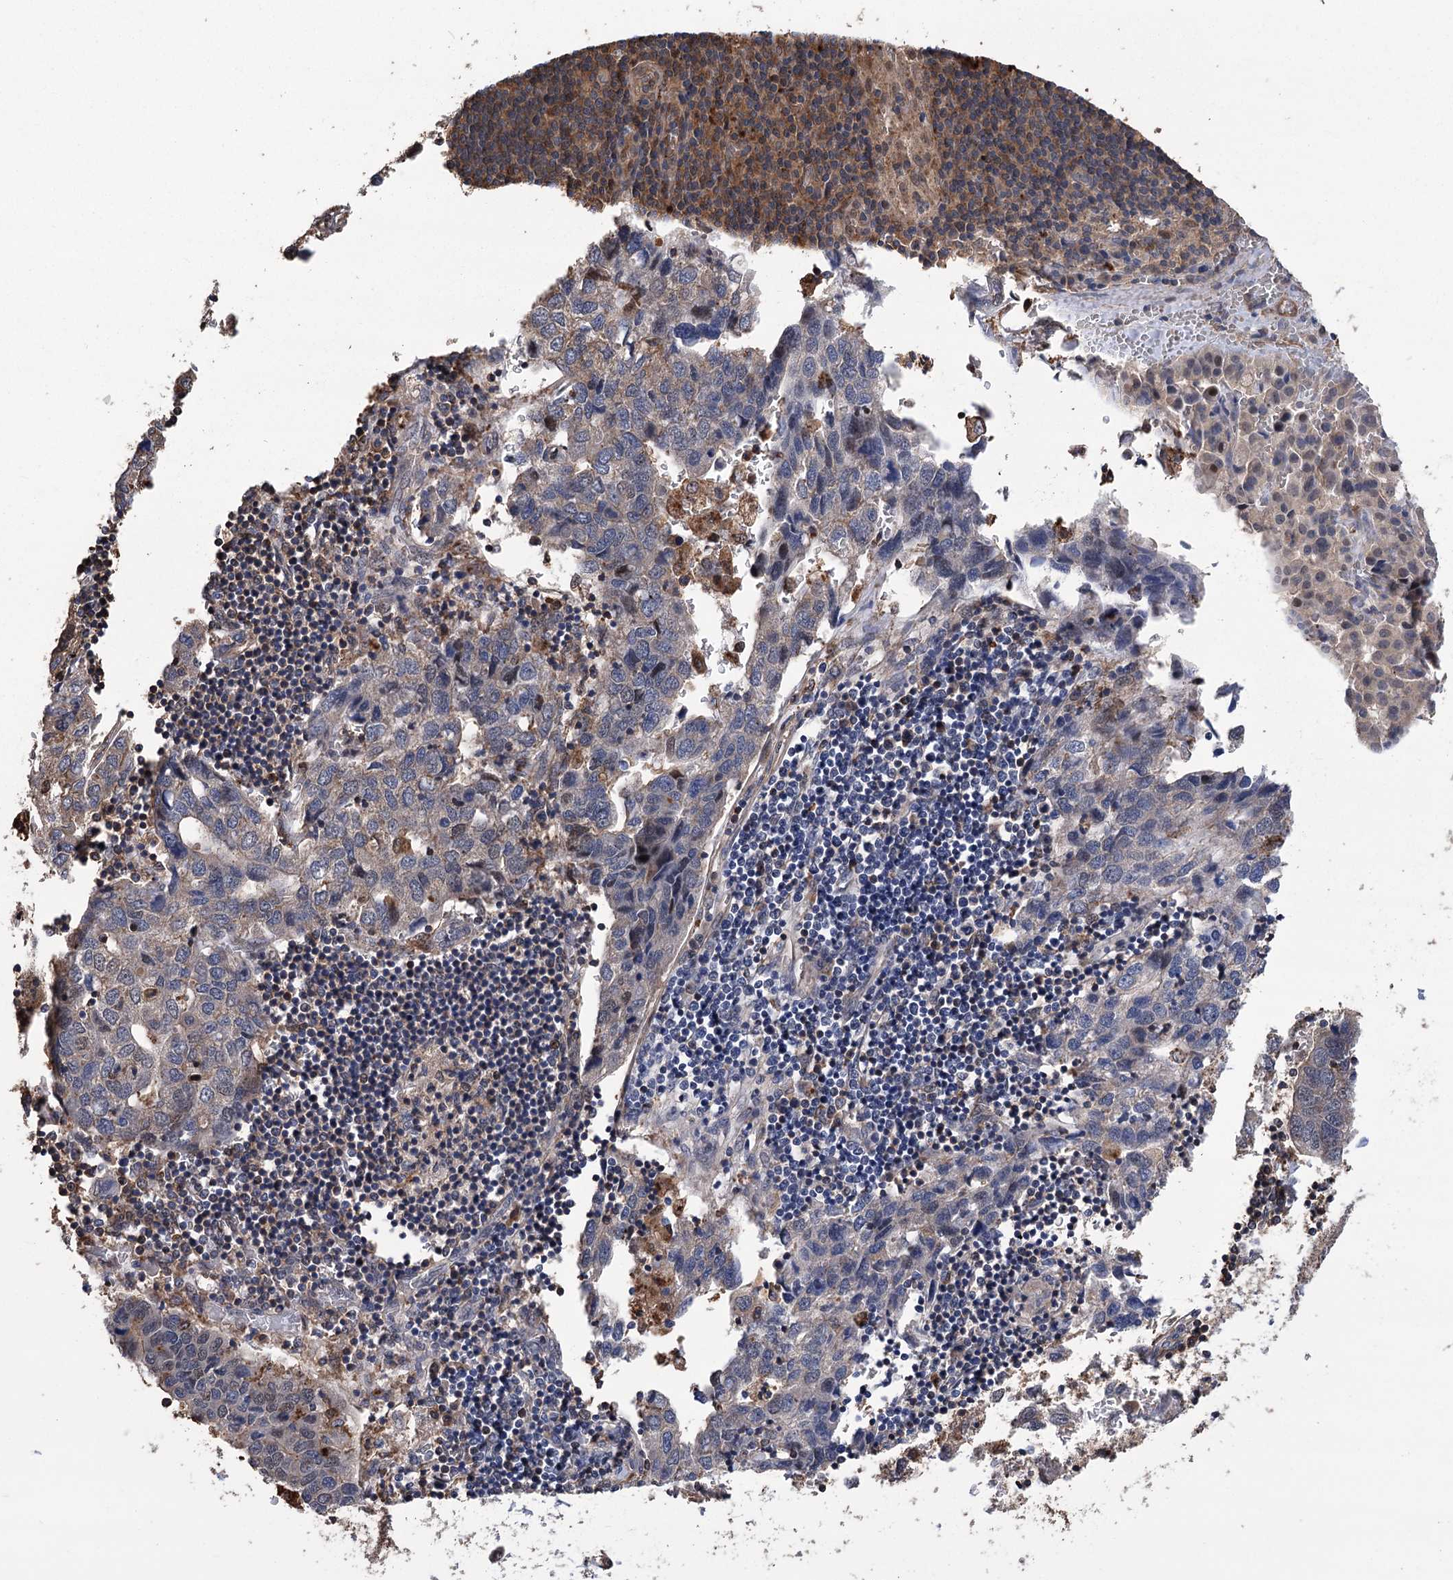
{"staining": {"intensity": "weak", "quantity": "25%-75%", "location": "cytoplasmic/membranous"}, "tissue": "pancreatic cancer", "cell_type": "Tumor cells", "image_type": "cancer", "snomed": [{"axis": "morphology", "description": "Adenocarcinoma, NOS"}, {"axis": "topography", "description": "Pancreas"}], "caption": "This is a photomicrograph of immunohistochemistry staining of pancreatic adenocarcinoma, which shows weak expression in the cytoplasmic/membranous of tumor cells.", "gene": "DPP3", "patient": {"sex": "male", "age": 65}}